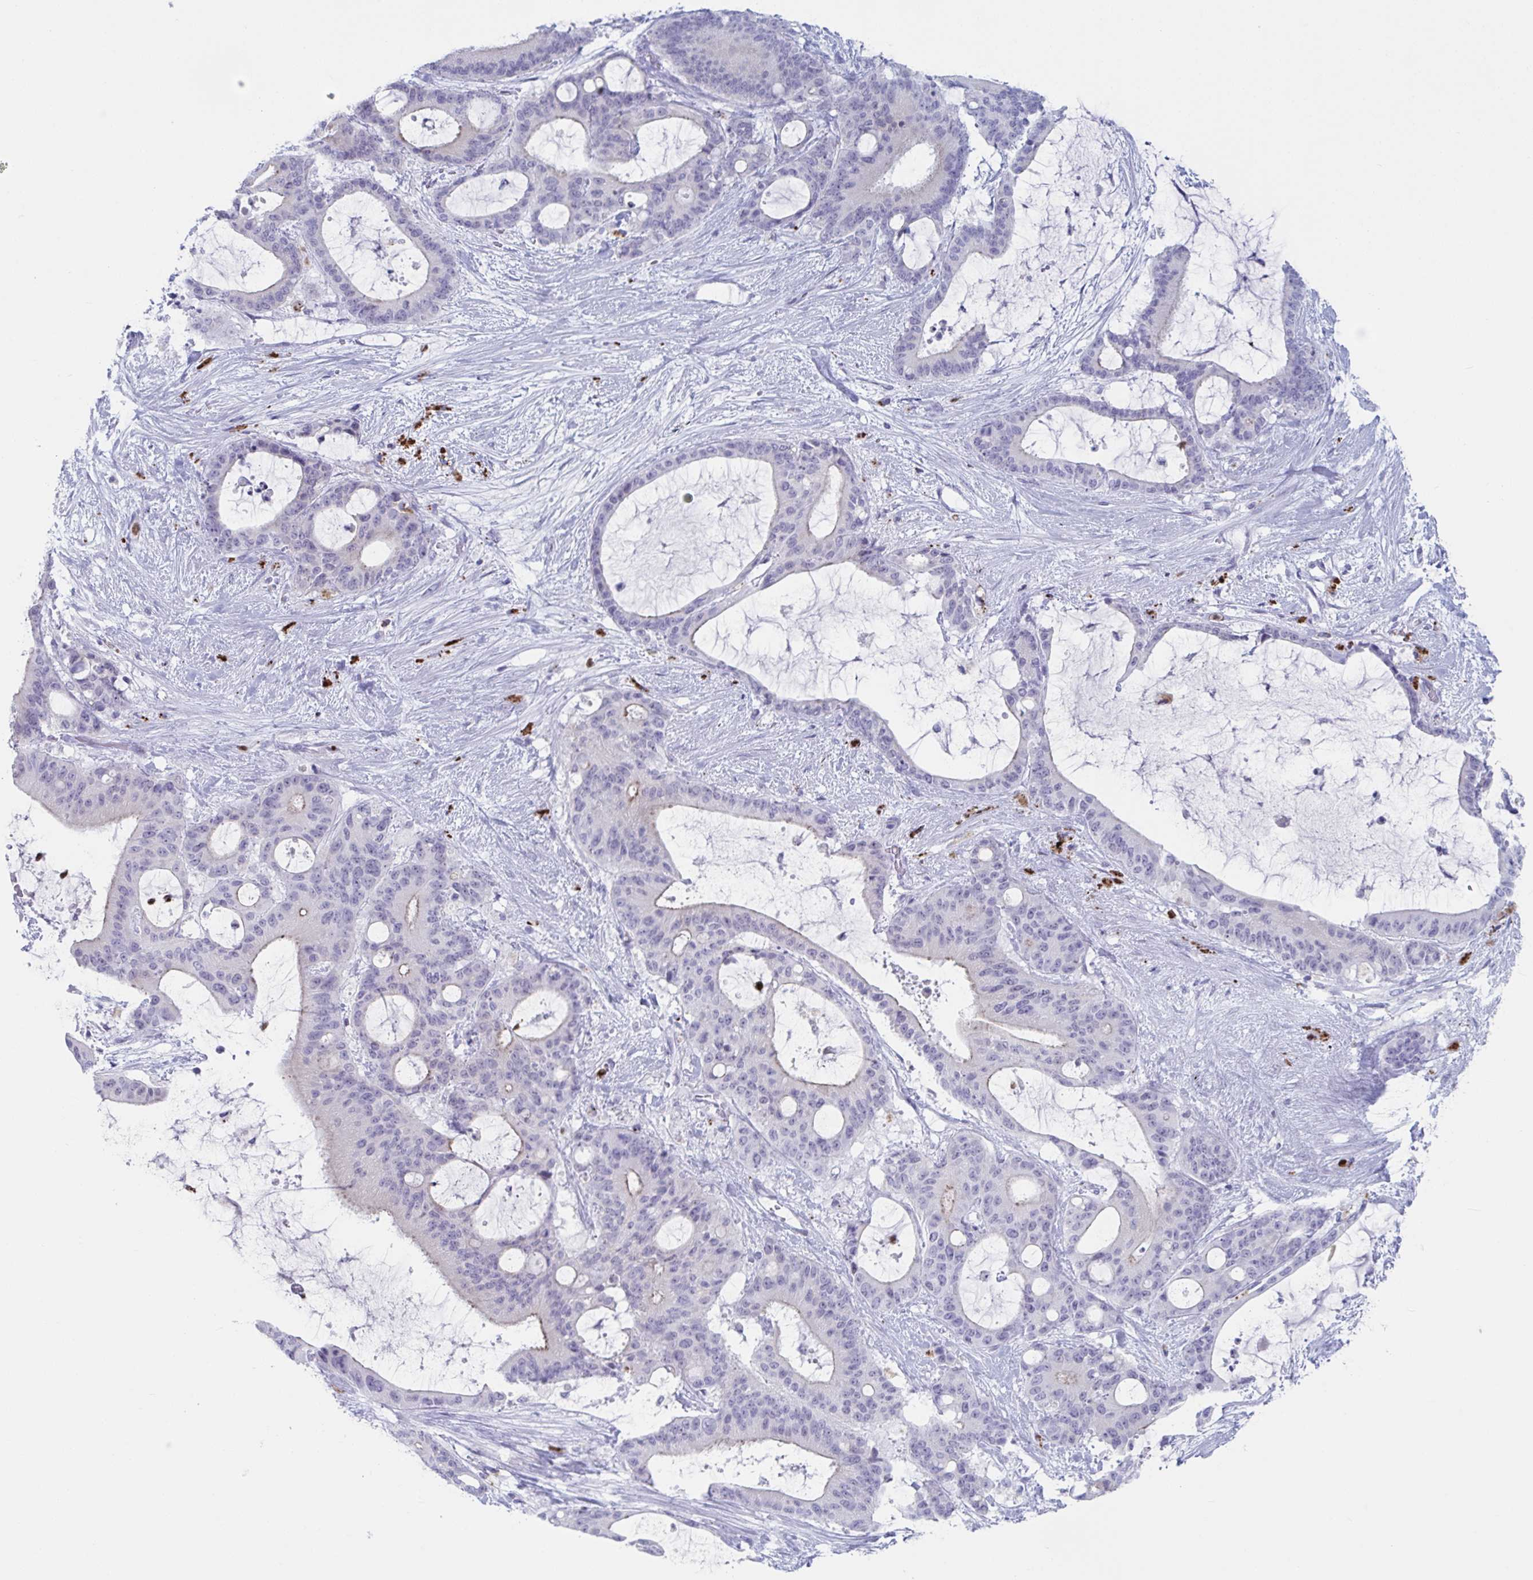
{"staining": {"intensity": "negative", "quantity": "none", "location": "none"}, "tissue": "liver cancer", "cell_type": "Tumor cells", "image_type": "cancer", "snomed": [{"axis": "morphology", "description": "Normal tissue, NOS"}, {"axis": "morphology", "description": "Cholangiocarcinoma"}, {"axis": "topography", "description": "Liver"}, {"axis": "topography", "description": "Peripheral nerve tissue"}], "caption": "Liver cancer was stained to show a protein in brown. There is no significant positivity in tumor cells. Nuclei are stained in blue.", "gene": "CYP4F11", "patient": {"sex": "female", "age": 73}}